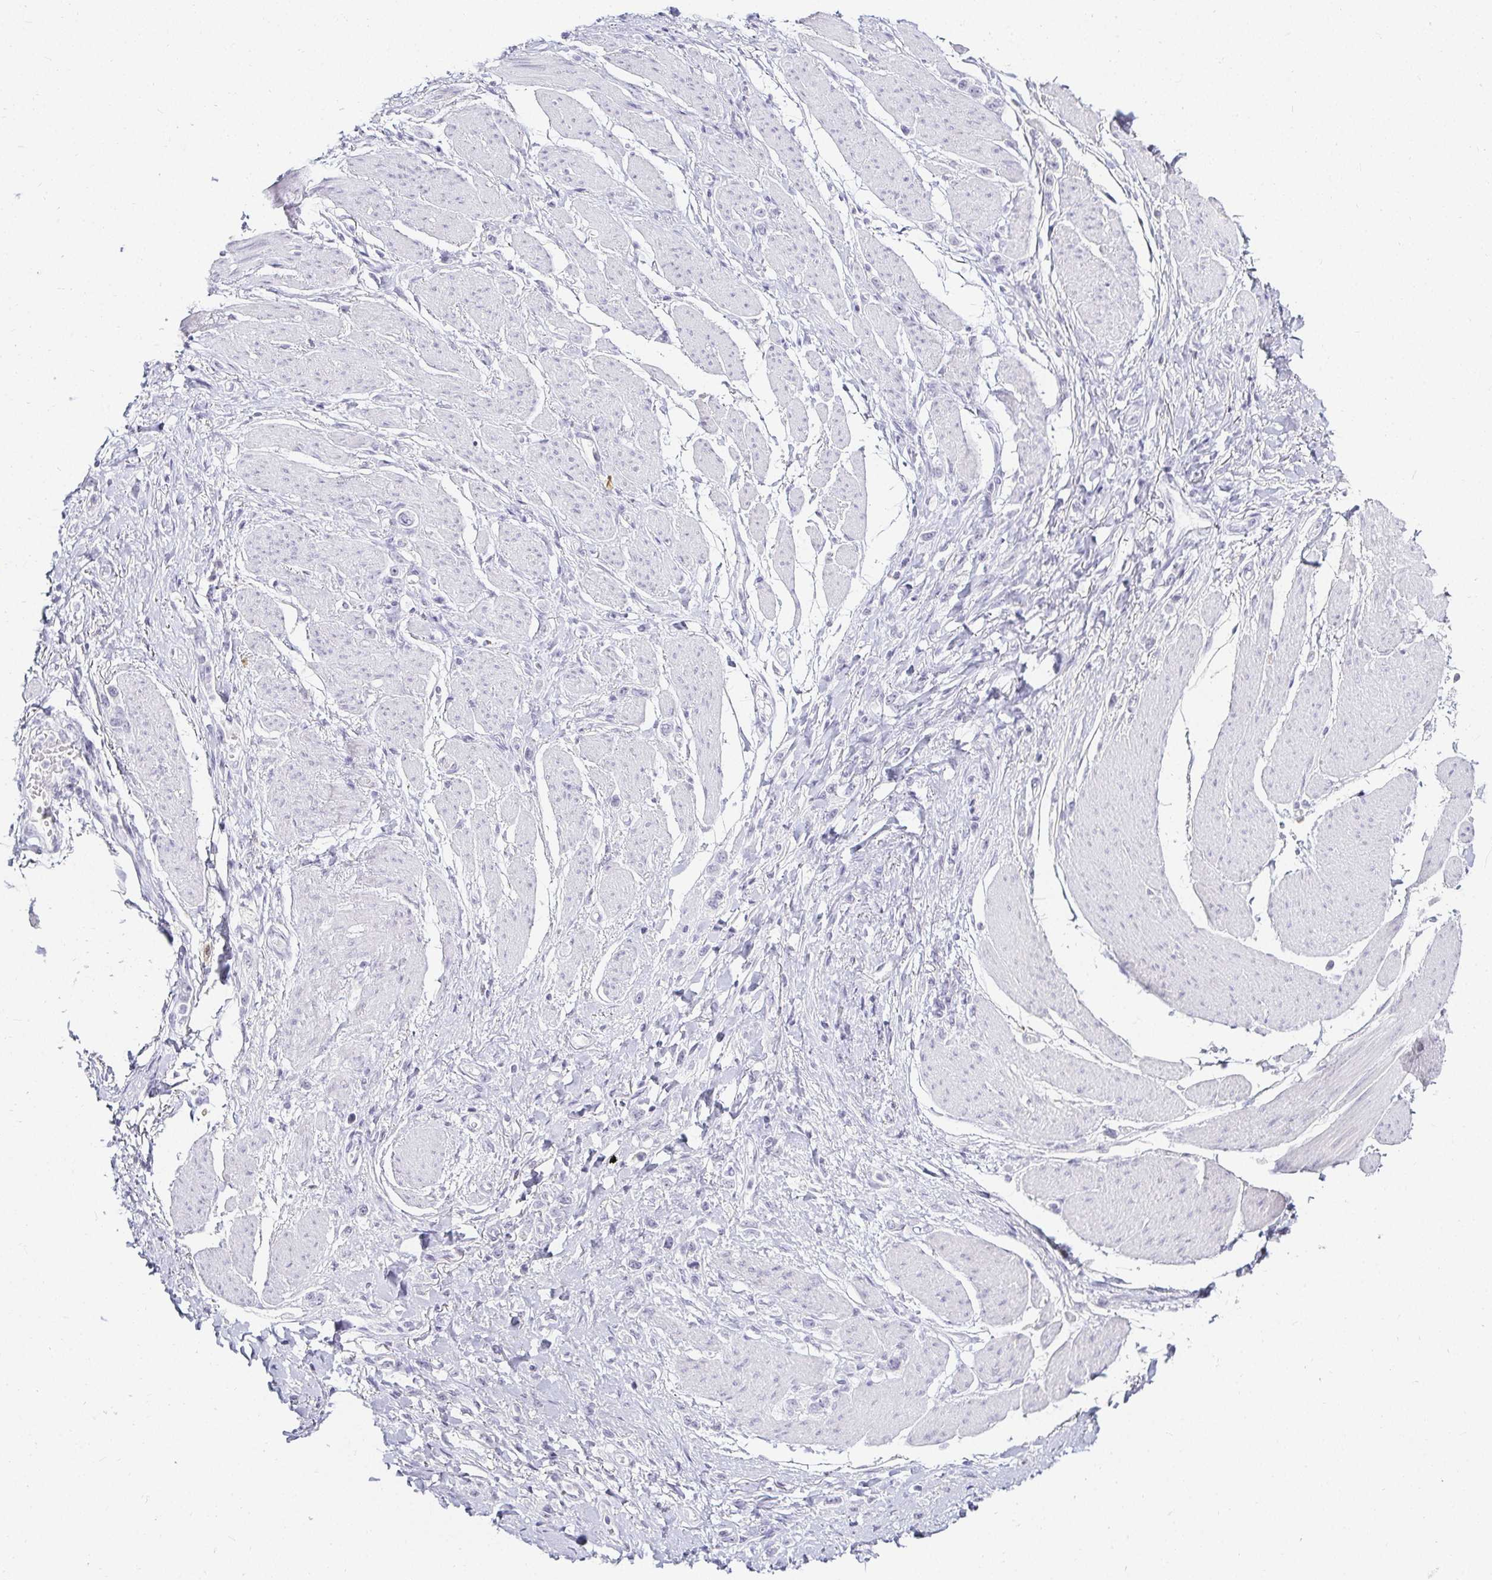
{"staining": {"intensity": "negative", "quantity": "none", "location": "none"}, "tissue": "stomach cancer", "cell_type": "Tumor cells", "image_type": "cancer", "snomed": [{"axis": "morphology", "description": "Adenocarcinoma, NOS"}, {"axis": "topography", "description": "Stomach"}], "caption": "A high-resolution micrograph shows immunohistochemistry (IHC) staining of stomach adenocarcinoma, which exhibits no significant positivity in tumor cells.", "gene": "ACAN", "patient": {"sex": "female", "age": 65}}